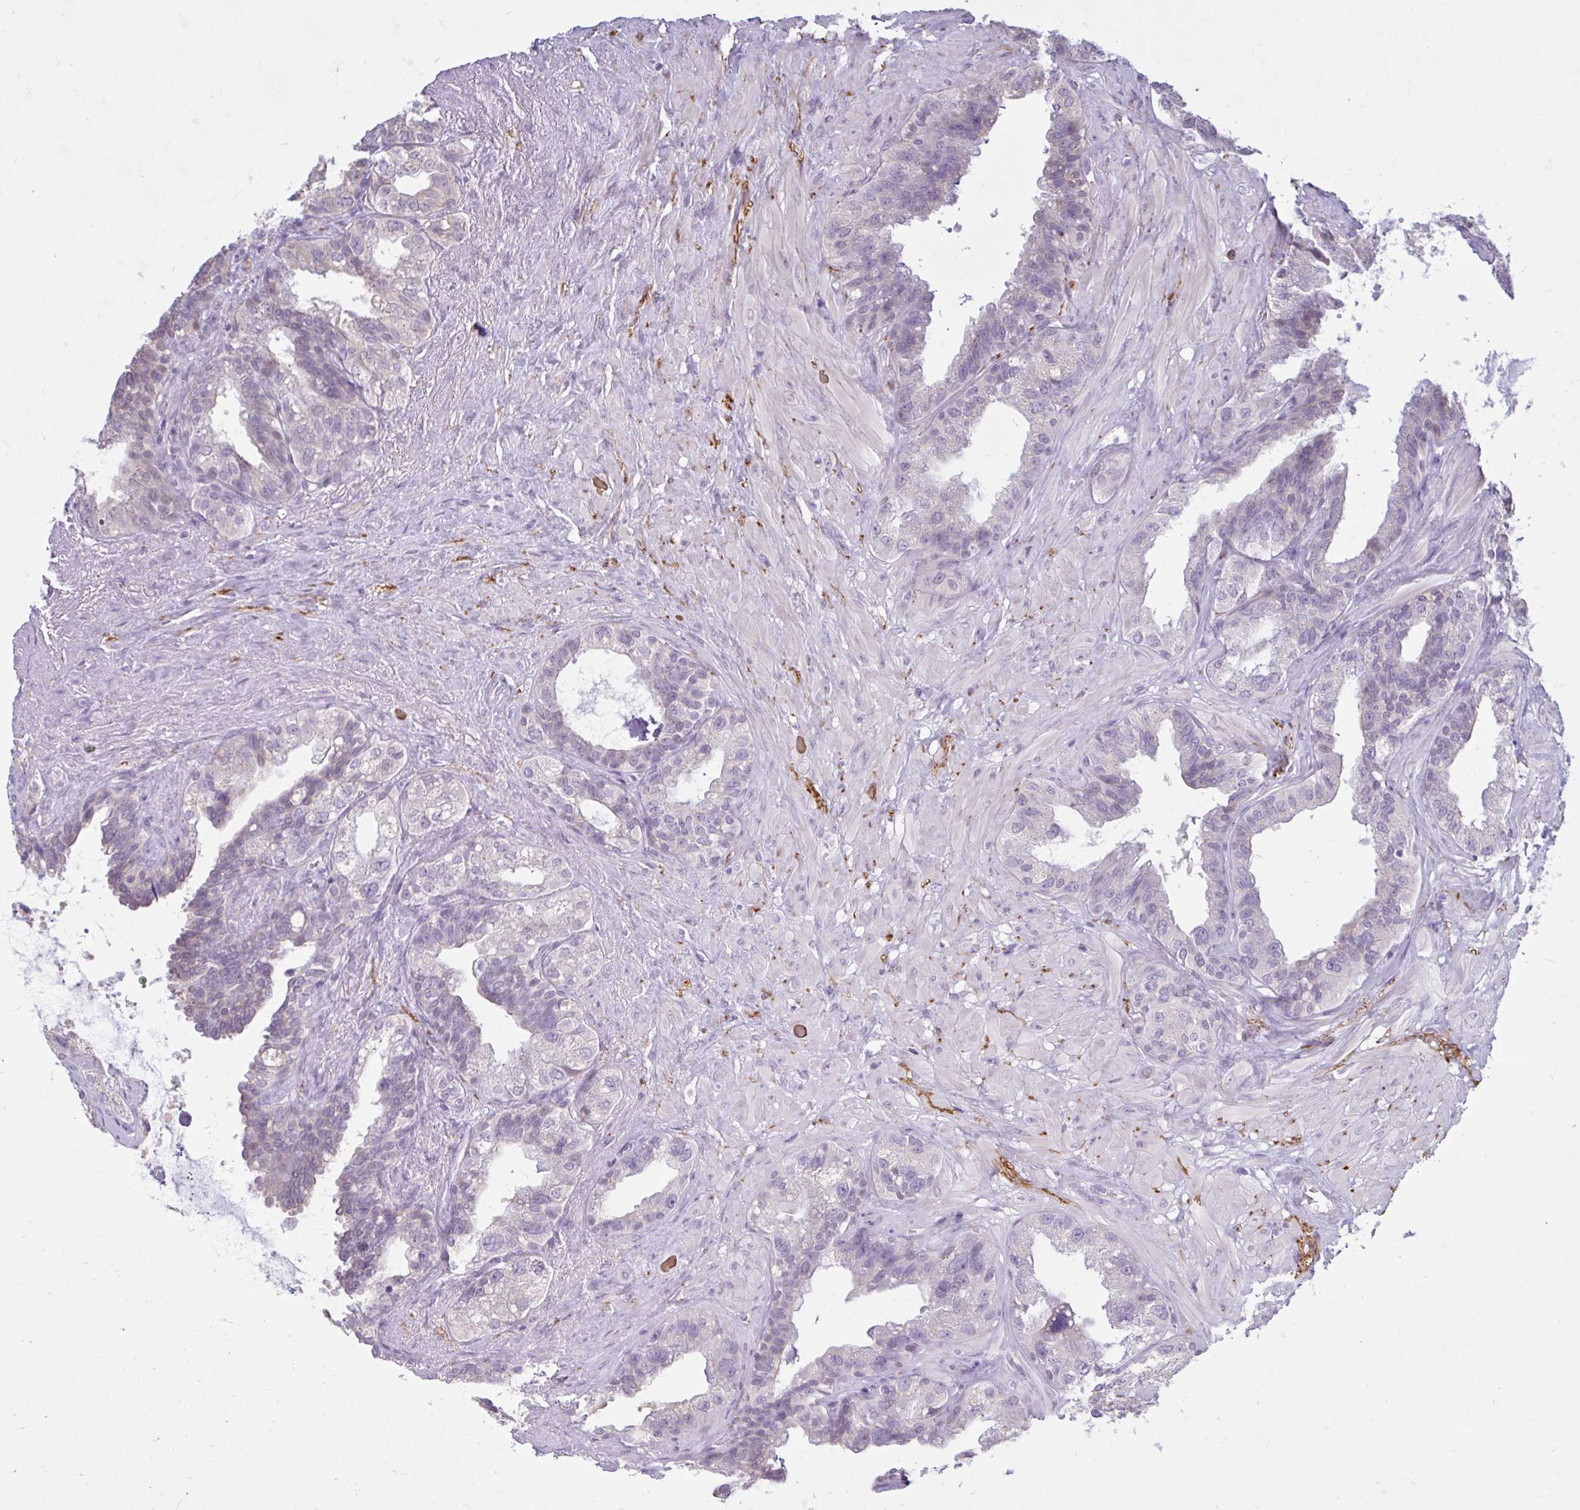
{"staining": {"intensity": "negative", "quantity": "none", "location": "none"}, "tissue": "seminal vesicle", "cell_type": "Glandular cells", "image_type": "normal", "snomed": [{"axis": "morphology", "description": "Normal tissue, NOS"}, {"axis": "topography", "description": "Seminal veicle"}, {"axis": "topography", "description": "Peripheral nerve tissue"}], "caption": "Immunohistochemistry micrograph of normal seminal vesicle: human seminal vesicle stained with DAB (3,3'-diaminobenzidine) reveals no significant protein staining in glandular cells. Brightfield microscopy of IHC stained with DAB (3,3'-diaminobenzidine) (brown) and hematoxylin (blue), captured at high magnification.", "gene": "CDH19", "patient": {"sex": "male", "age": 76}}